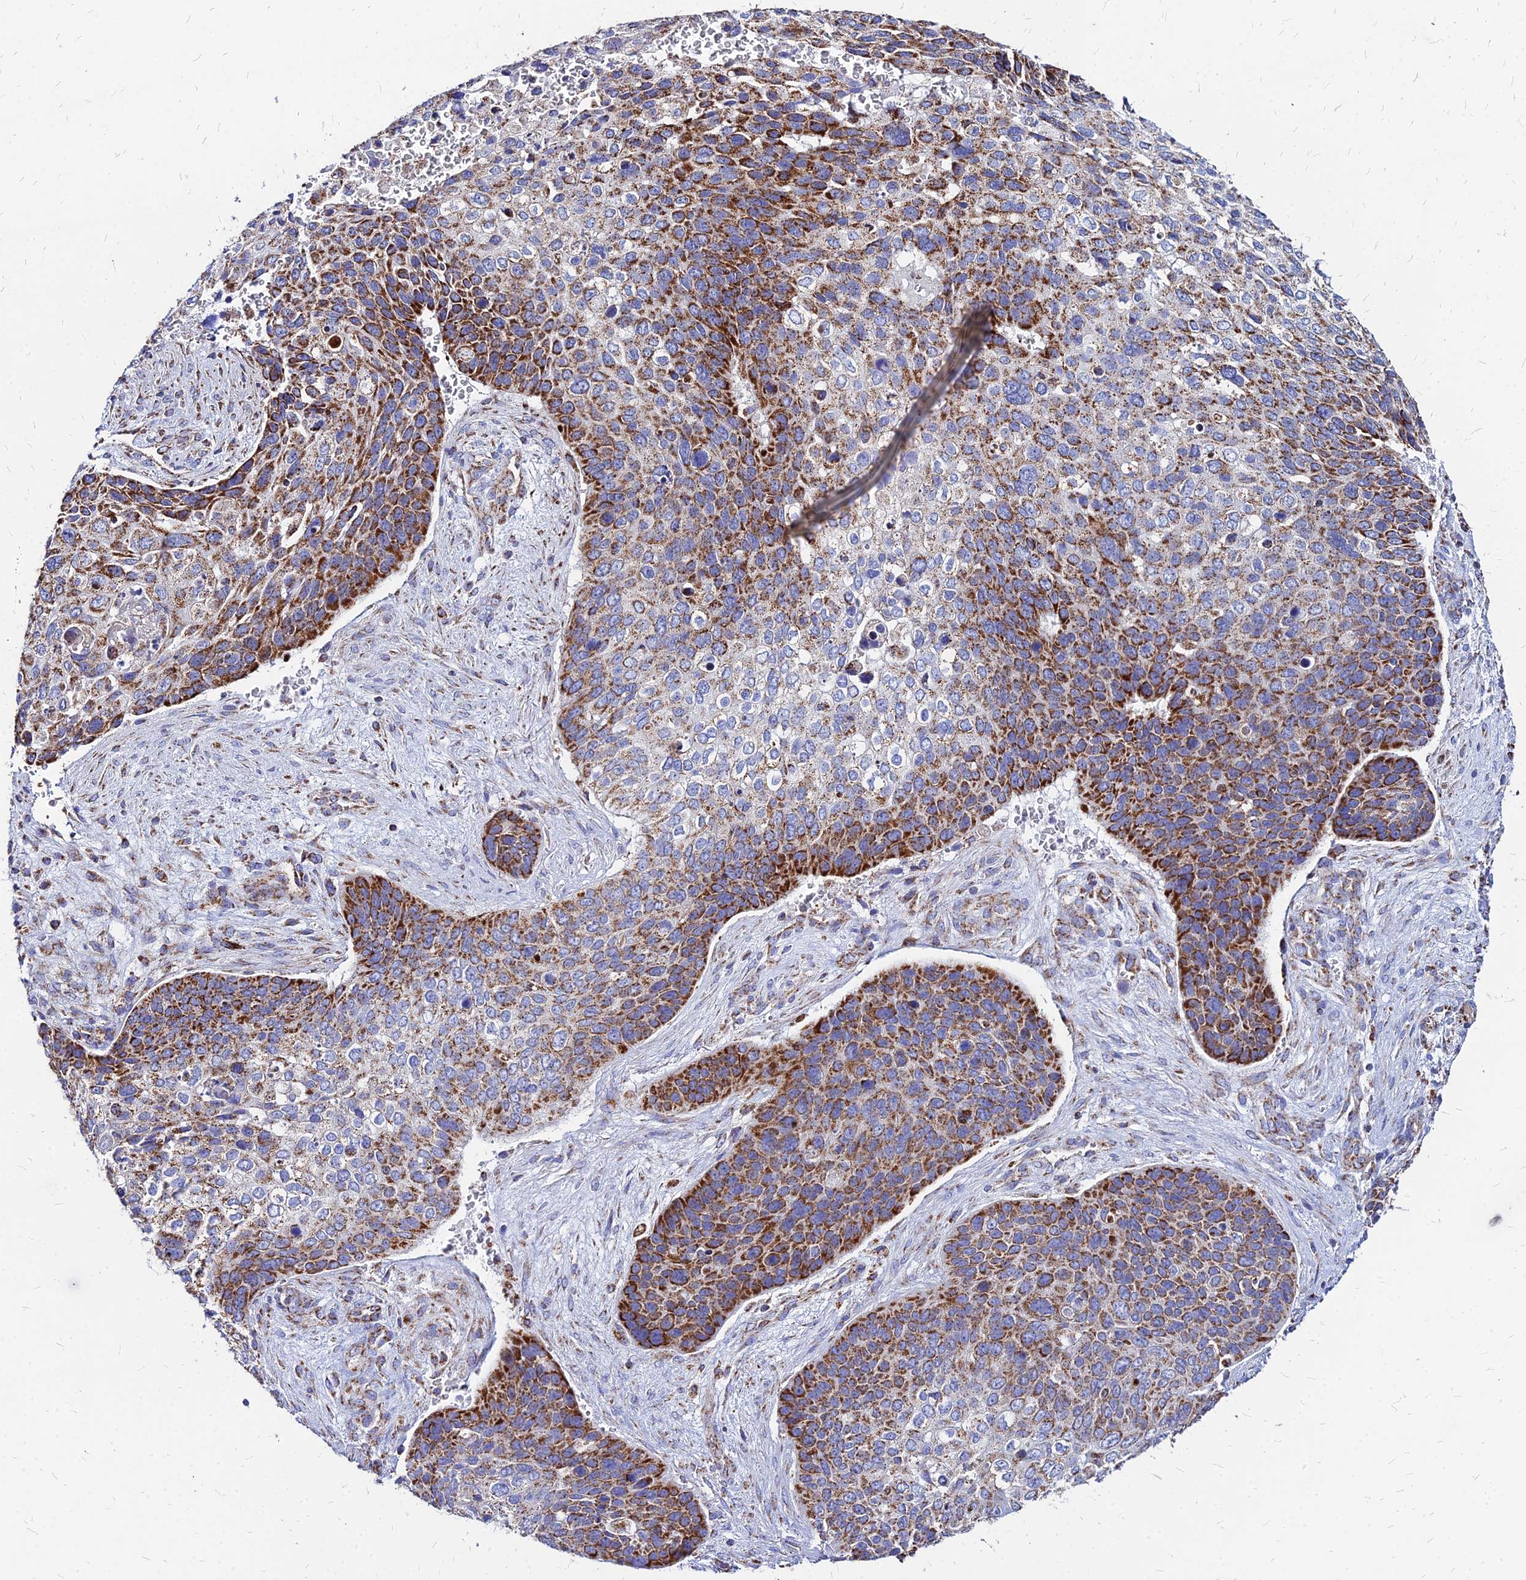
{"staining": {"intensity": "strong", "quantity": ">75%", "location": "cytoplasmic/membranous"}, "tissue": "skin cancer", "cell_type": "Tumor cells", "image_type": "cancer", "snomed": [{"axis": "morphology", "description": "Basal cell carcinoma"}, {"axis": "topography", "description": "Skin"}], "caption": "Immunohistochemical staining of skin basal cell carcinoma reveals high levels of strong cytoplasmic/membranous expression in about >75% of tumor cells.", "gene": "DLD", "patient": {"sex": "female", "age": 74}}